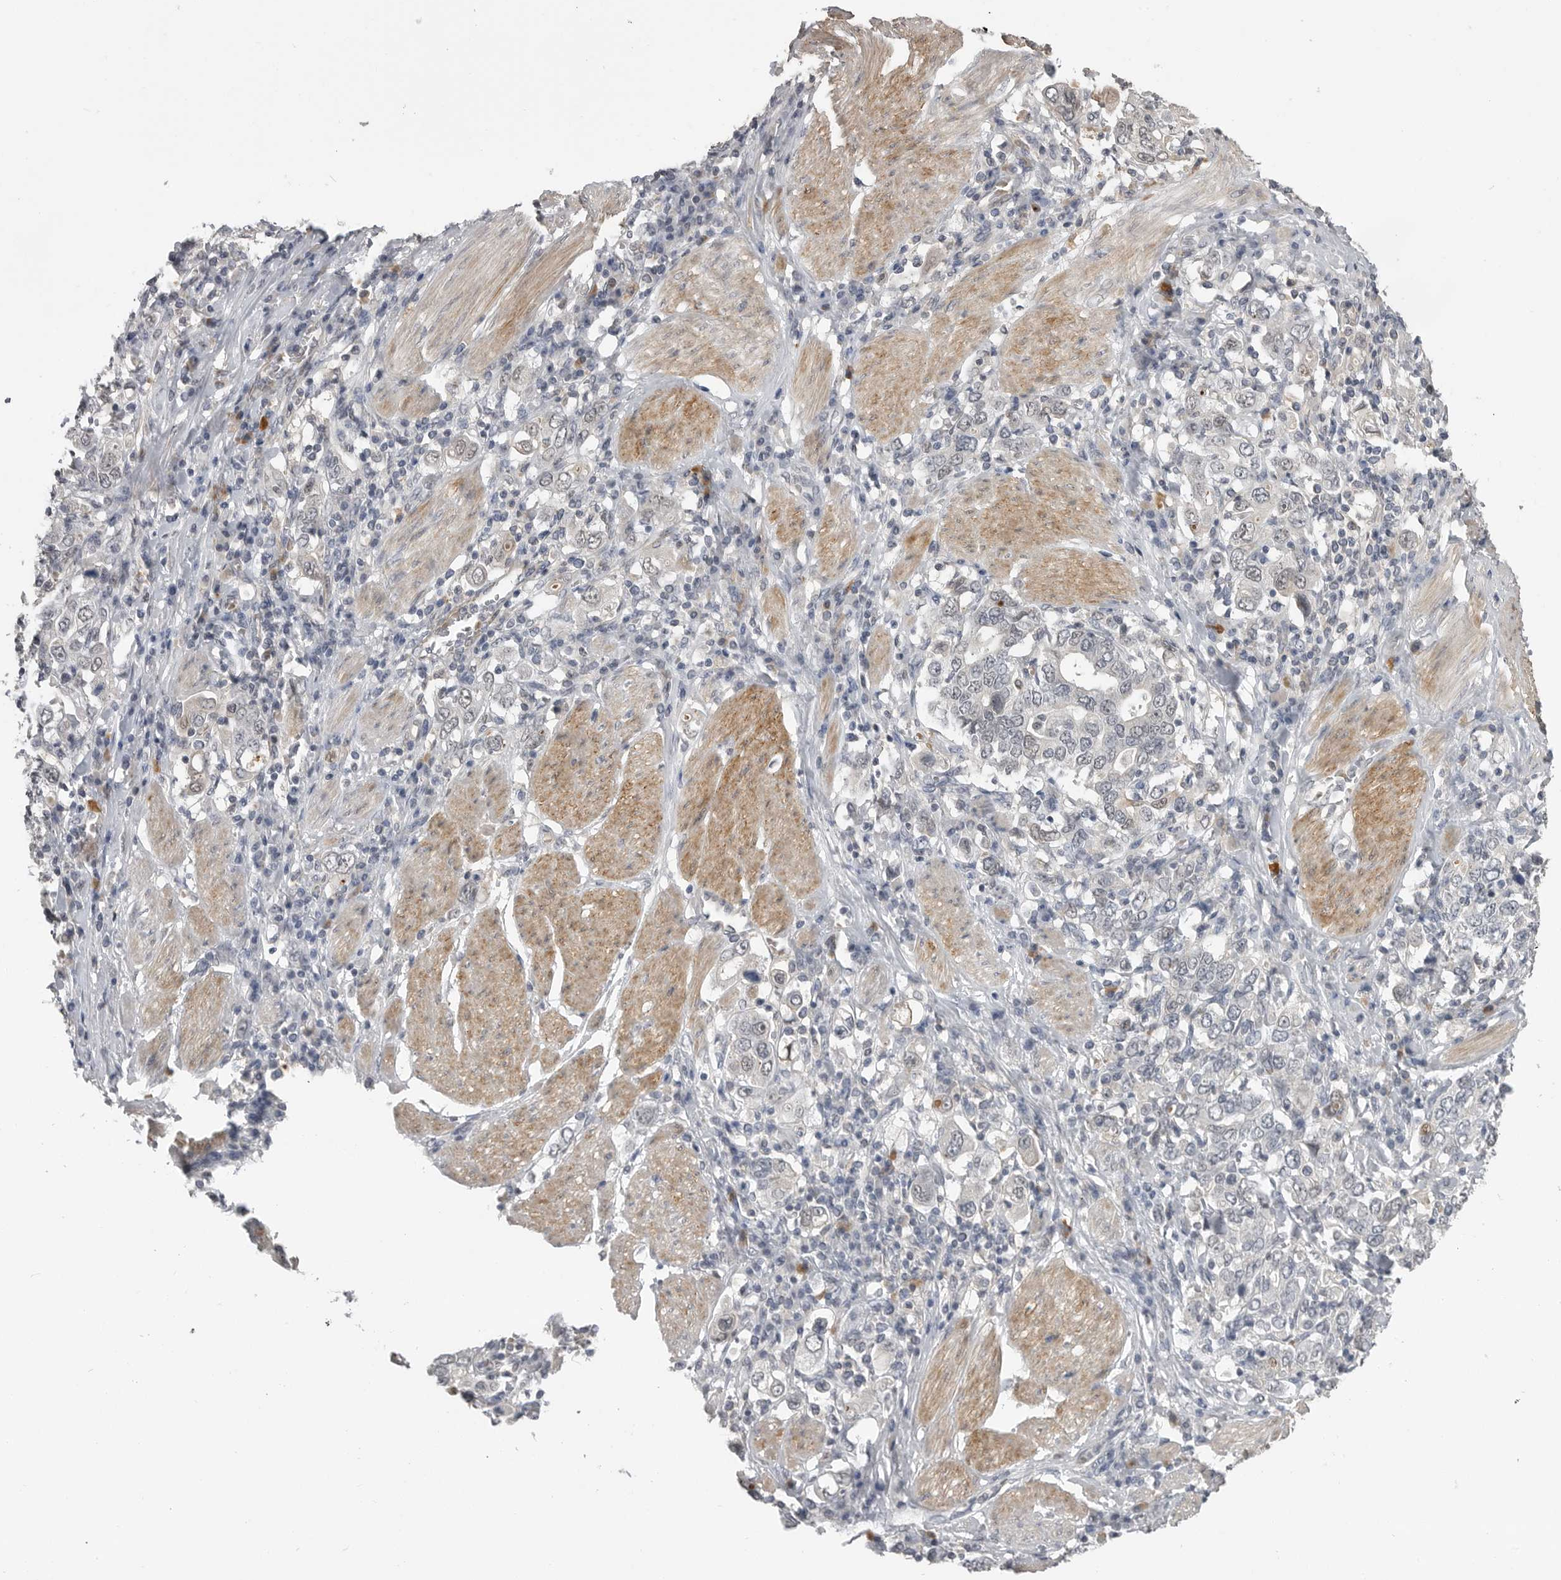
{"staining": {"intensity": "negative", "quantity": "none", "location": "none"}, "tissue": "stomach cancer", "cell_type": "Tumor cells", "image_type": "cancer", "snomed": [{"axis": "morphology", "description": "Adenocarcinoma, NOS"}, {"axis": "topography", "description": "Stomach, upper"}], "caption": "Protein analysis of adenocarcinoma (stomach) reveals no significant staining in tumor cells.", "gene": "PLEKHF1", "patient": {"sex": "male", "age": 62}}